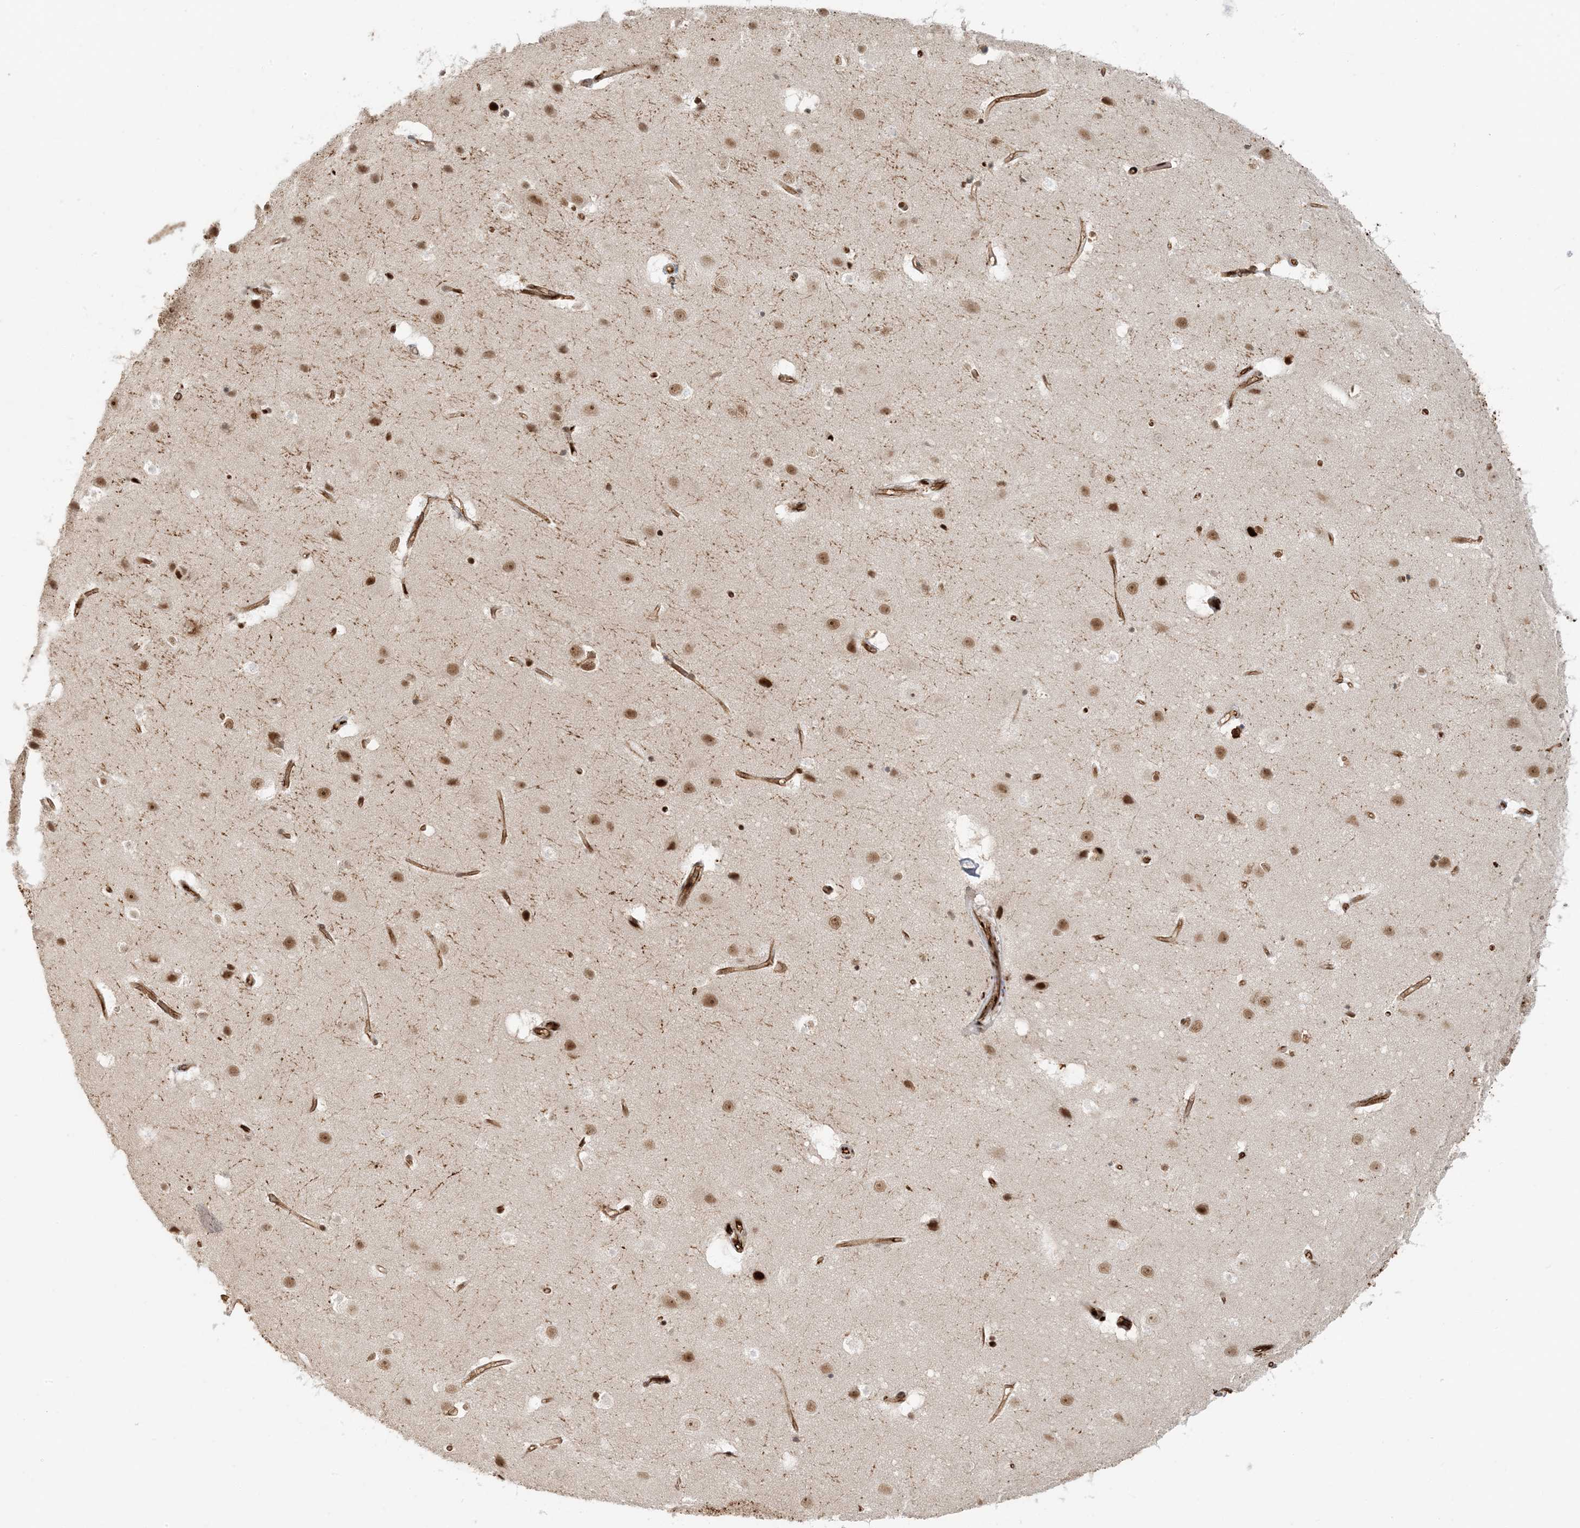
{"staining": {"intensity": "strong", "quantity": ">75%", "location": "cytoplasmic/membranous,nuclear"}, "tissue": "cerebral cortex", "cell_type": "Endothelial cells", "image_type": "normal", "snomed": [{"axis": "morphology", "description": "Normal tissue, NOS"}, {"axis": "topography", "description": "Cerebral cortex"}], "caption": "Immunohistochemistry of normal human cerebral cortex reveals high levels of strong cytoplasmic/membranous,nuclear expression in approximately >75% of endothelial cells.", "gene": "CKS1B", "patient": {"sex": "male", "age": 54}}